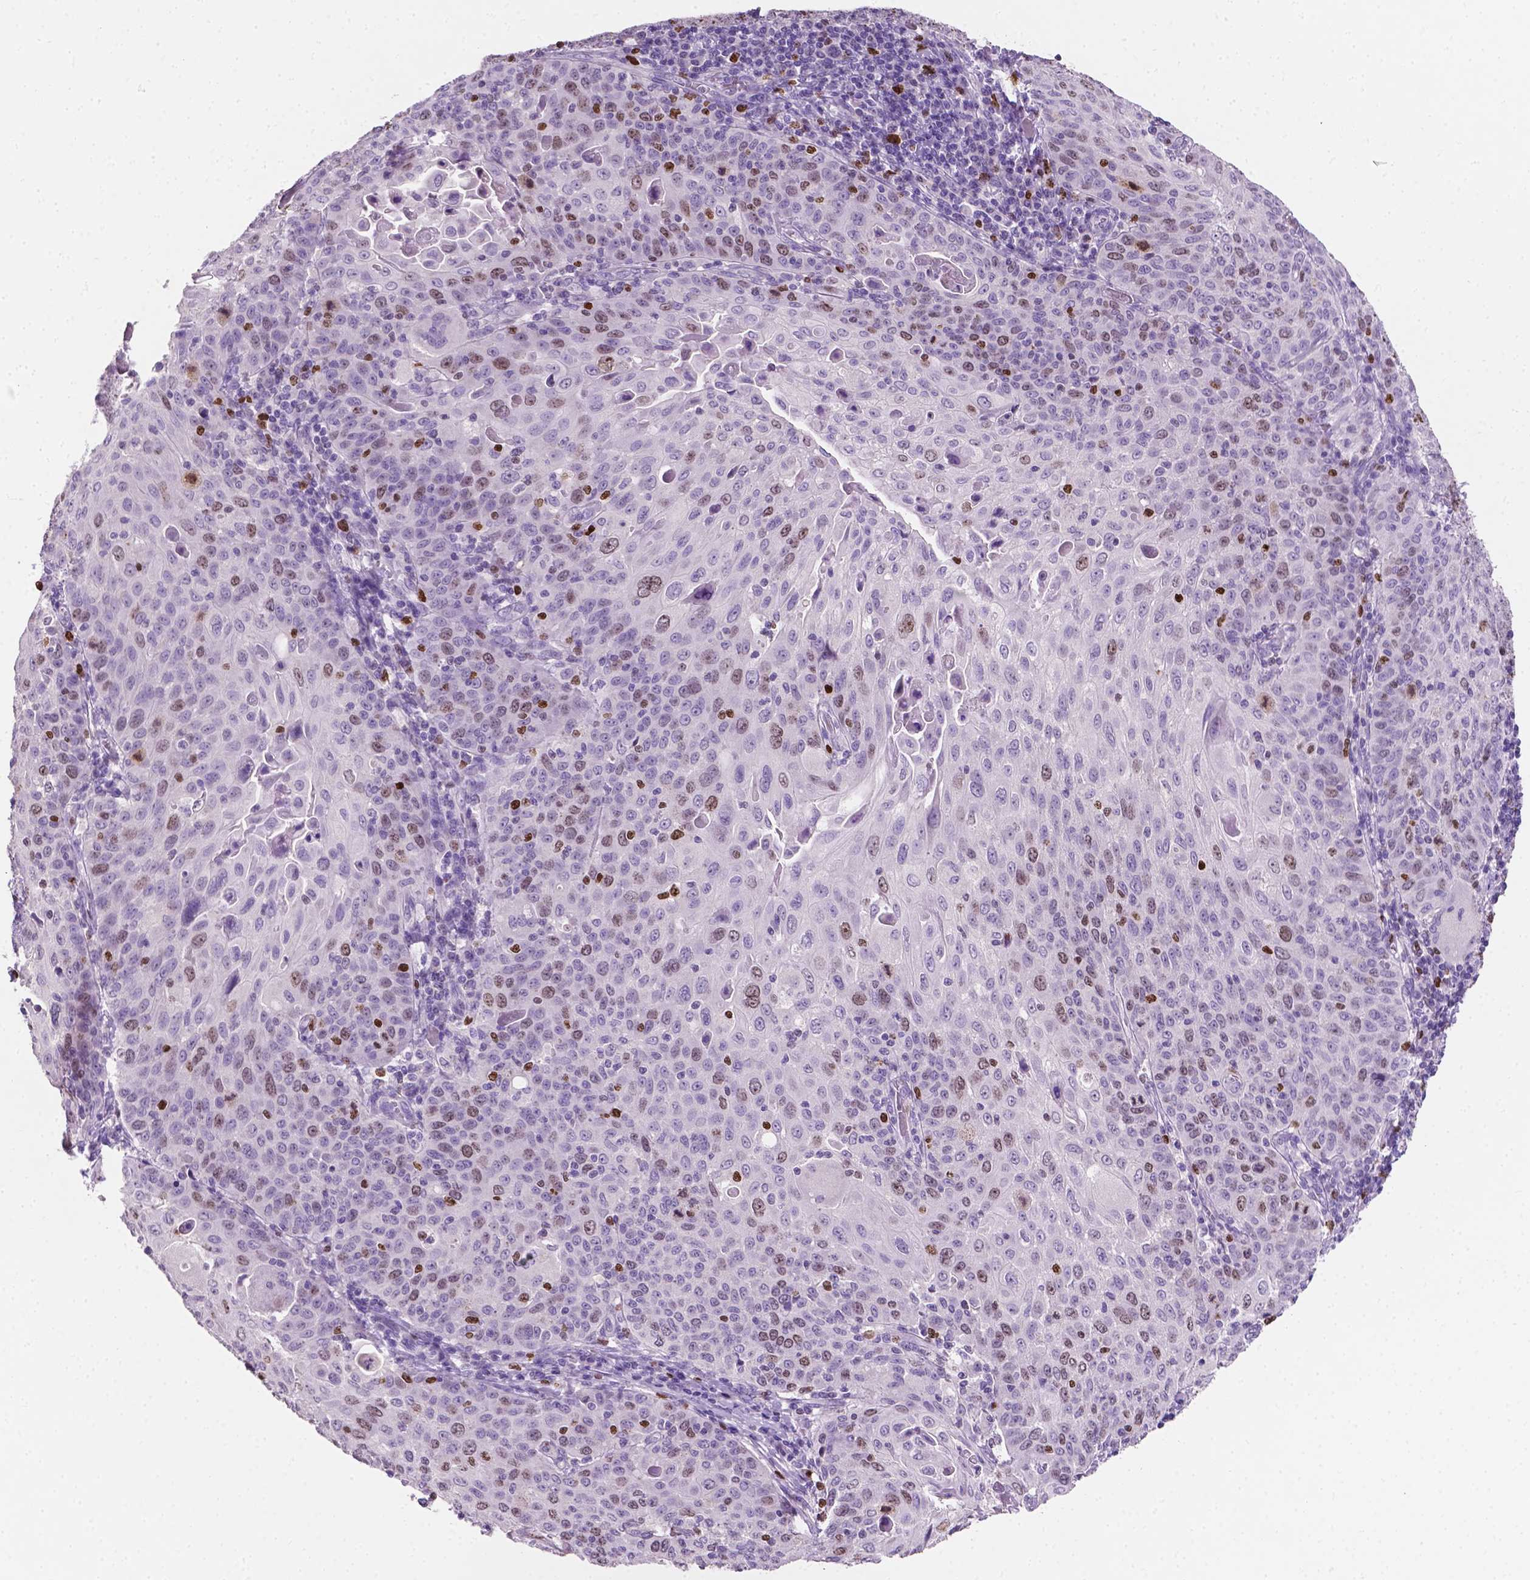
{"staining": {"intensity": "moderate", "quantity": "25%-75%", "location": "nuclear"}, "tissue": "cervical cancer", "cell_type": "Tumor cells", "image_type": "cancer", "snomed": [{"axis": "morphology", "description": "Squamous cell carcinoma, NOS"}, {"axis": "topography", "description": "Cervix"}], "caption": "Cervical squamous cell carcinoma stained with a protein marker demonstrates moderate staining in tumor cells.", "gene": "SIAH2", "patient": {"sex": "female", "age": 65}}